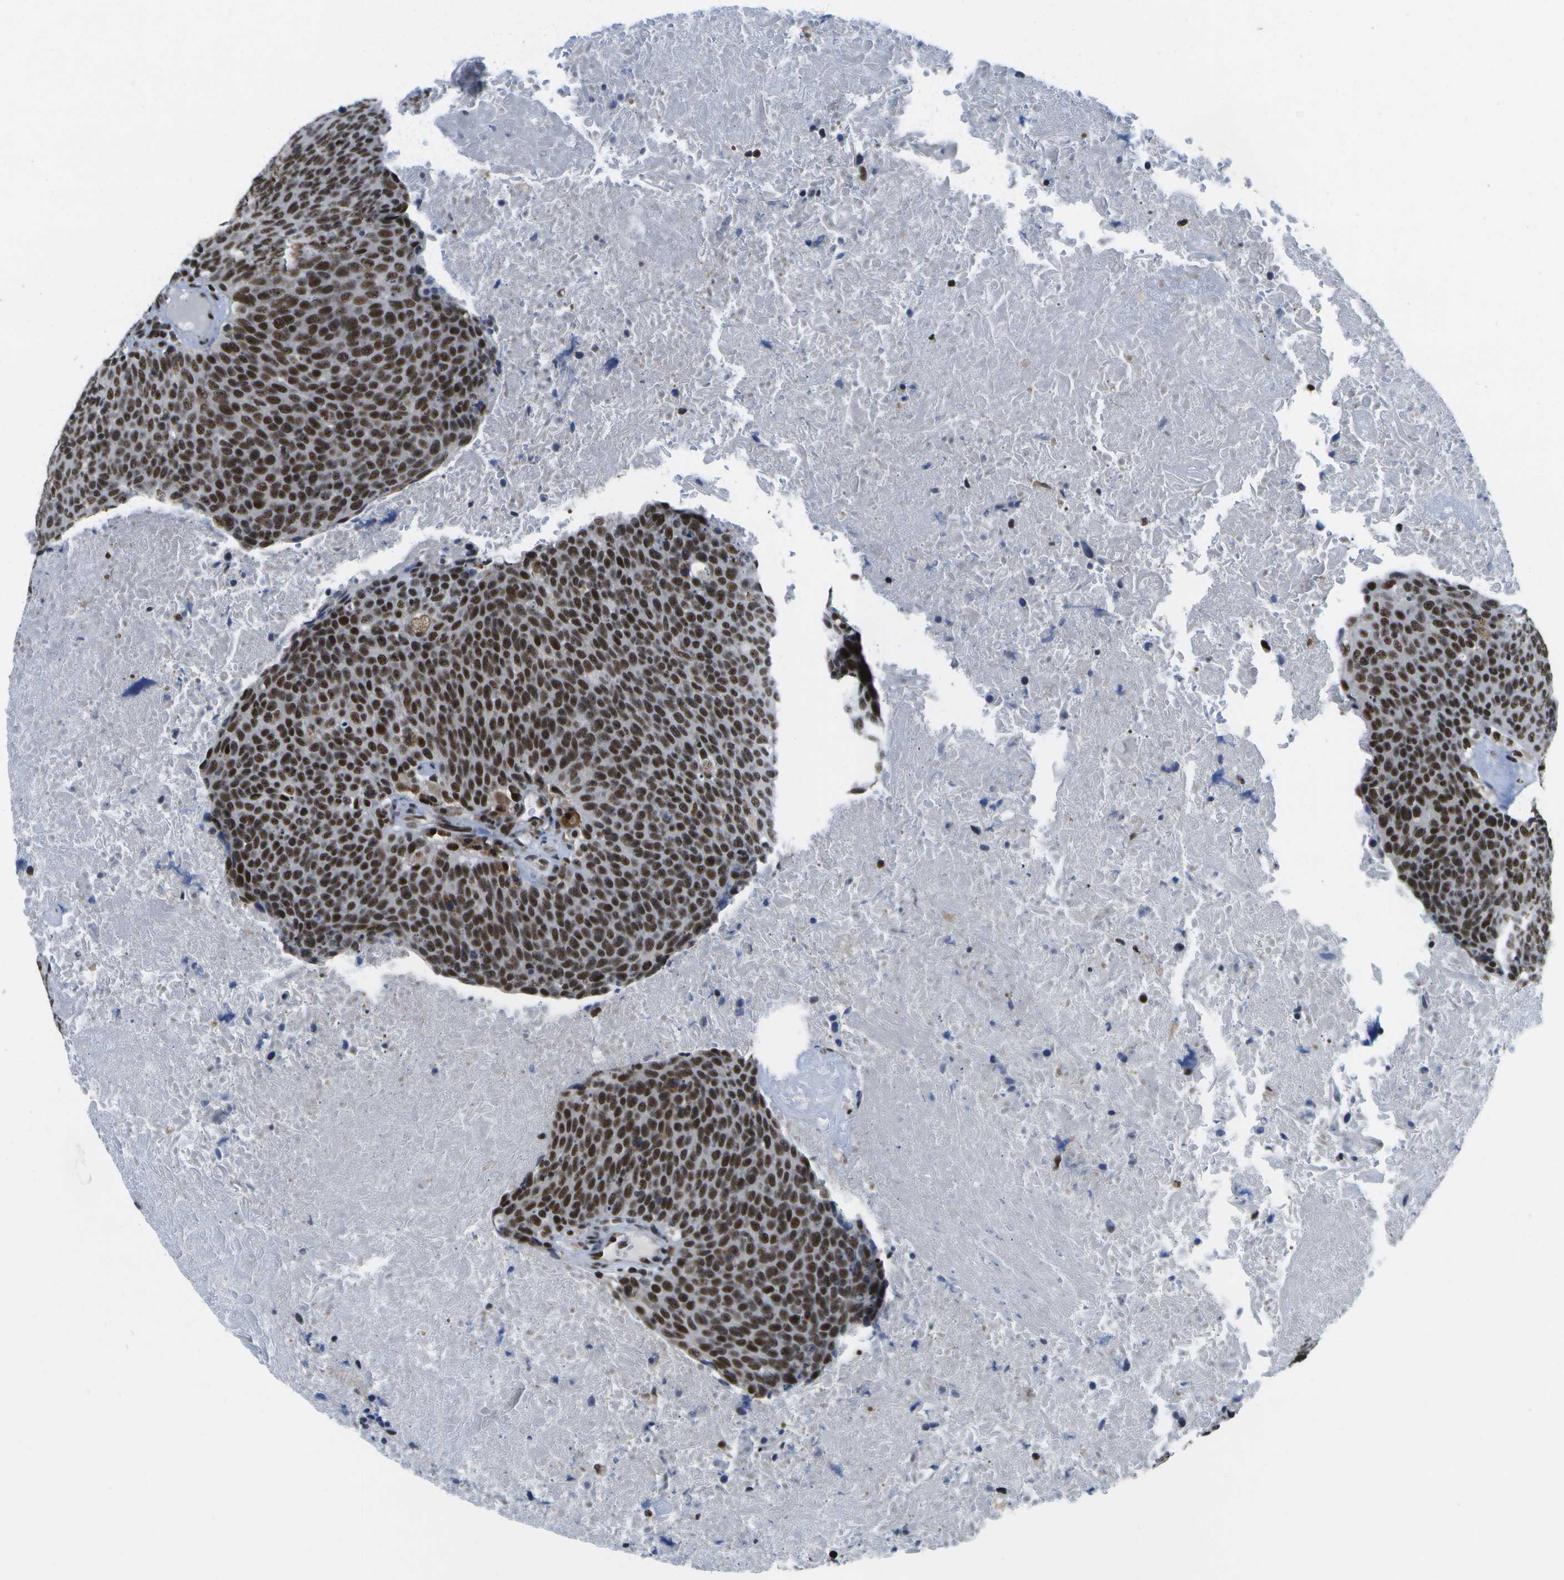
{"staining": {"intensity": "strong", "quantity": ">75%", "location": "nuclear"}, "tissue": "head and neck cancer", "cell_type": "Tumor cells", "image_type": "cancer", "snomed": [{"axis": "morphology", "description": "Squamous cell carcinoma, NOS"}, {"axis": "morphology", "description": "Squamous cell carcinoma, metastatic, NOS"}, {"axis": "topography", "description": "Lymph node"}, {"axis": "topography", "description": "Head-Neck"}], "caption": "Brown immunohistochemical staining in human head and neck squamous cell carcinoma demonstrates strong nuclear positivity in approximately >75% of tumor cells. The protein of interest is stained brown, and the nuclei are stained in blue (DAB IHC with brightfield microscopy, high magnification).", "gene": "NSRP1", "patient": {"sex": "male", "age": 62}}